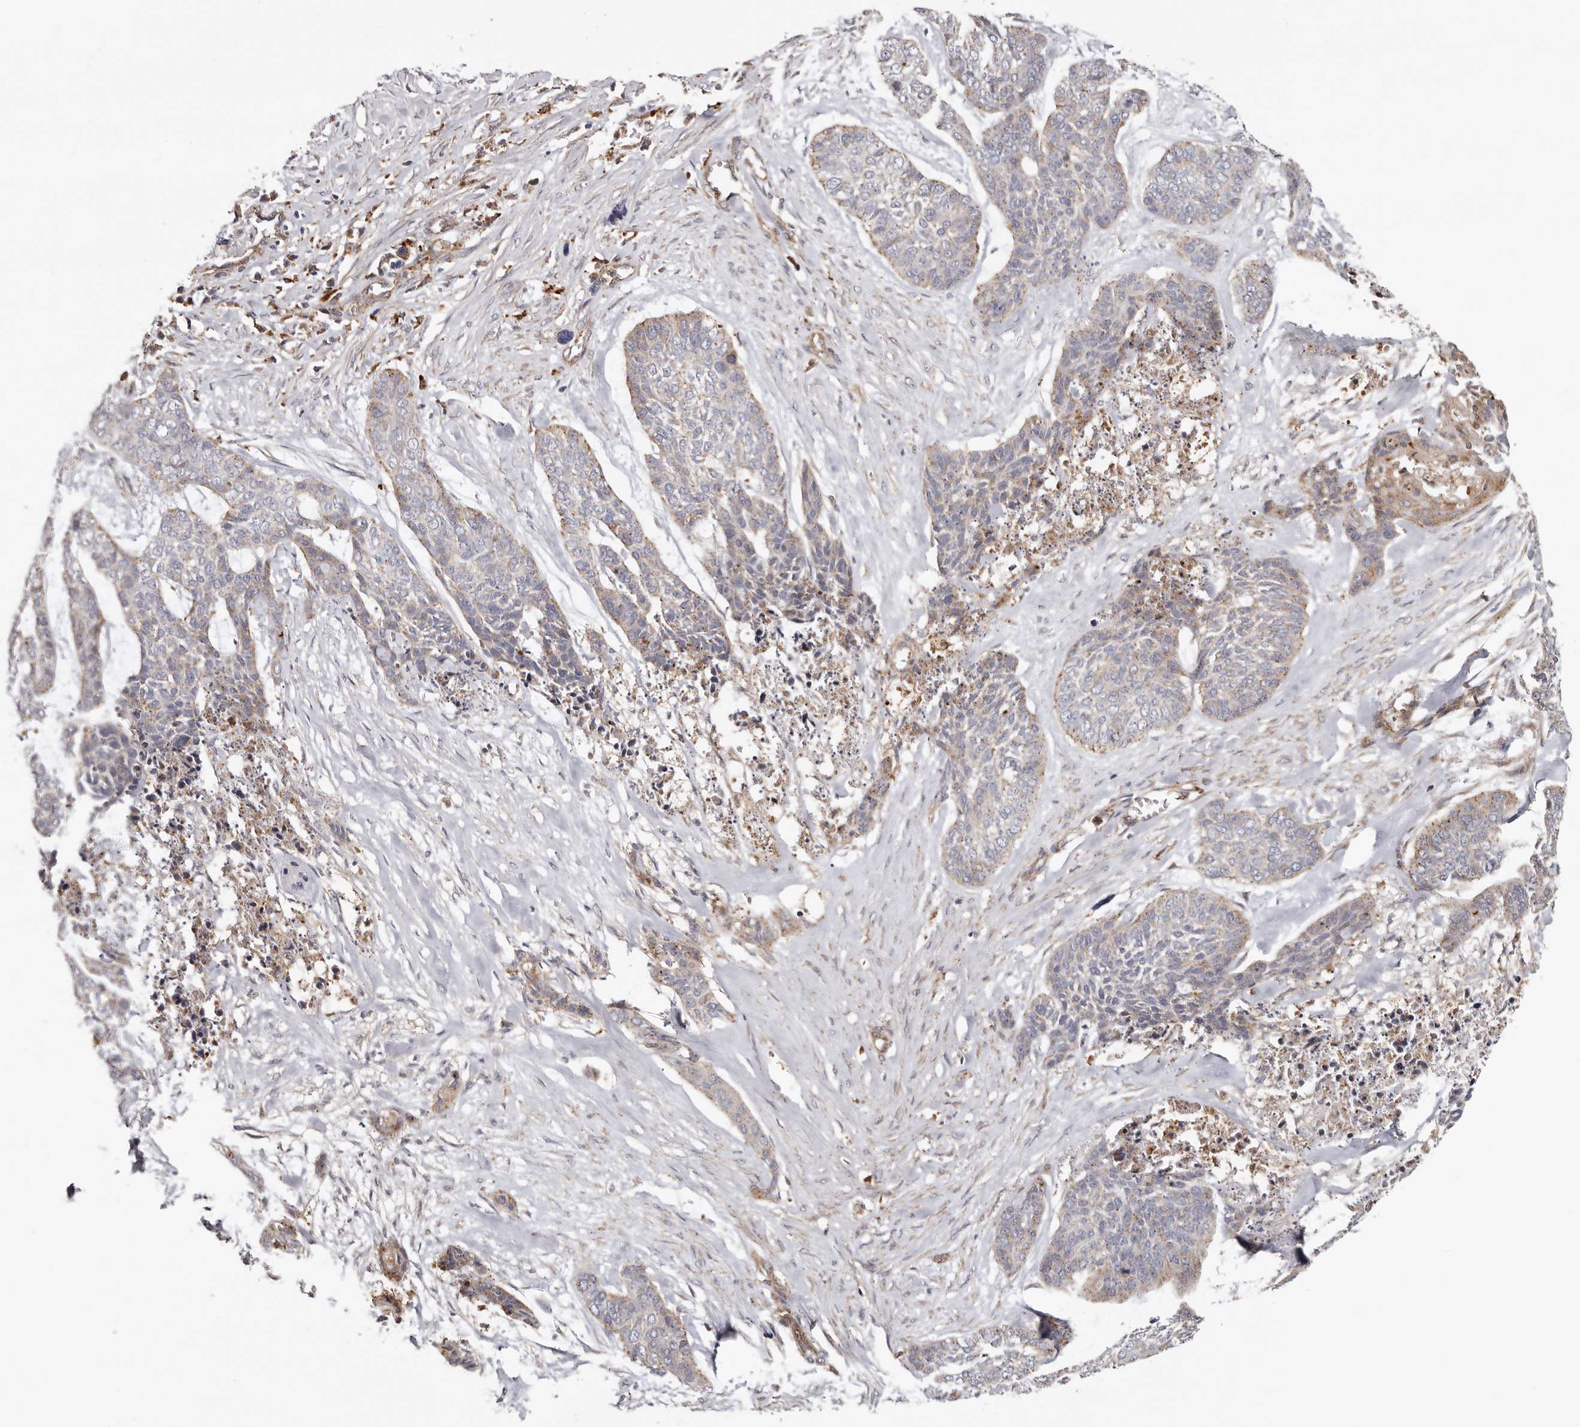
{"staining": {"intensity": "weak", "quantity": "<25%", "location": "cytoplasmic/membranous"}, "tissue": "skin cancer", "cell_type": "Tumor cells", "image_type": "cancer", "snomed": [{"axis": "morphology", "description": "Basal cell carcinoma"}, {"axis": "topography", "description": "Skin"}], "caption": "Skin basal cell carcinoma was stained to show a protein in brown. There is no significant positivity in tumor cells.", "gene": "GRN", "patient": {"sex": "female", "age": 64}}